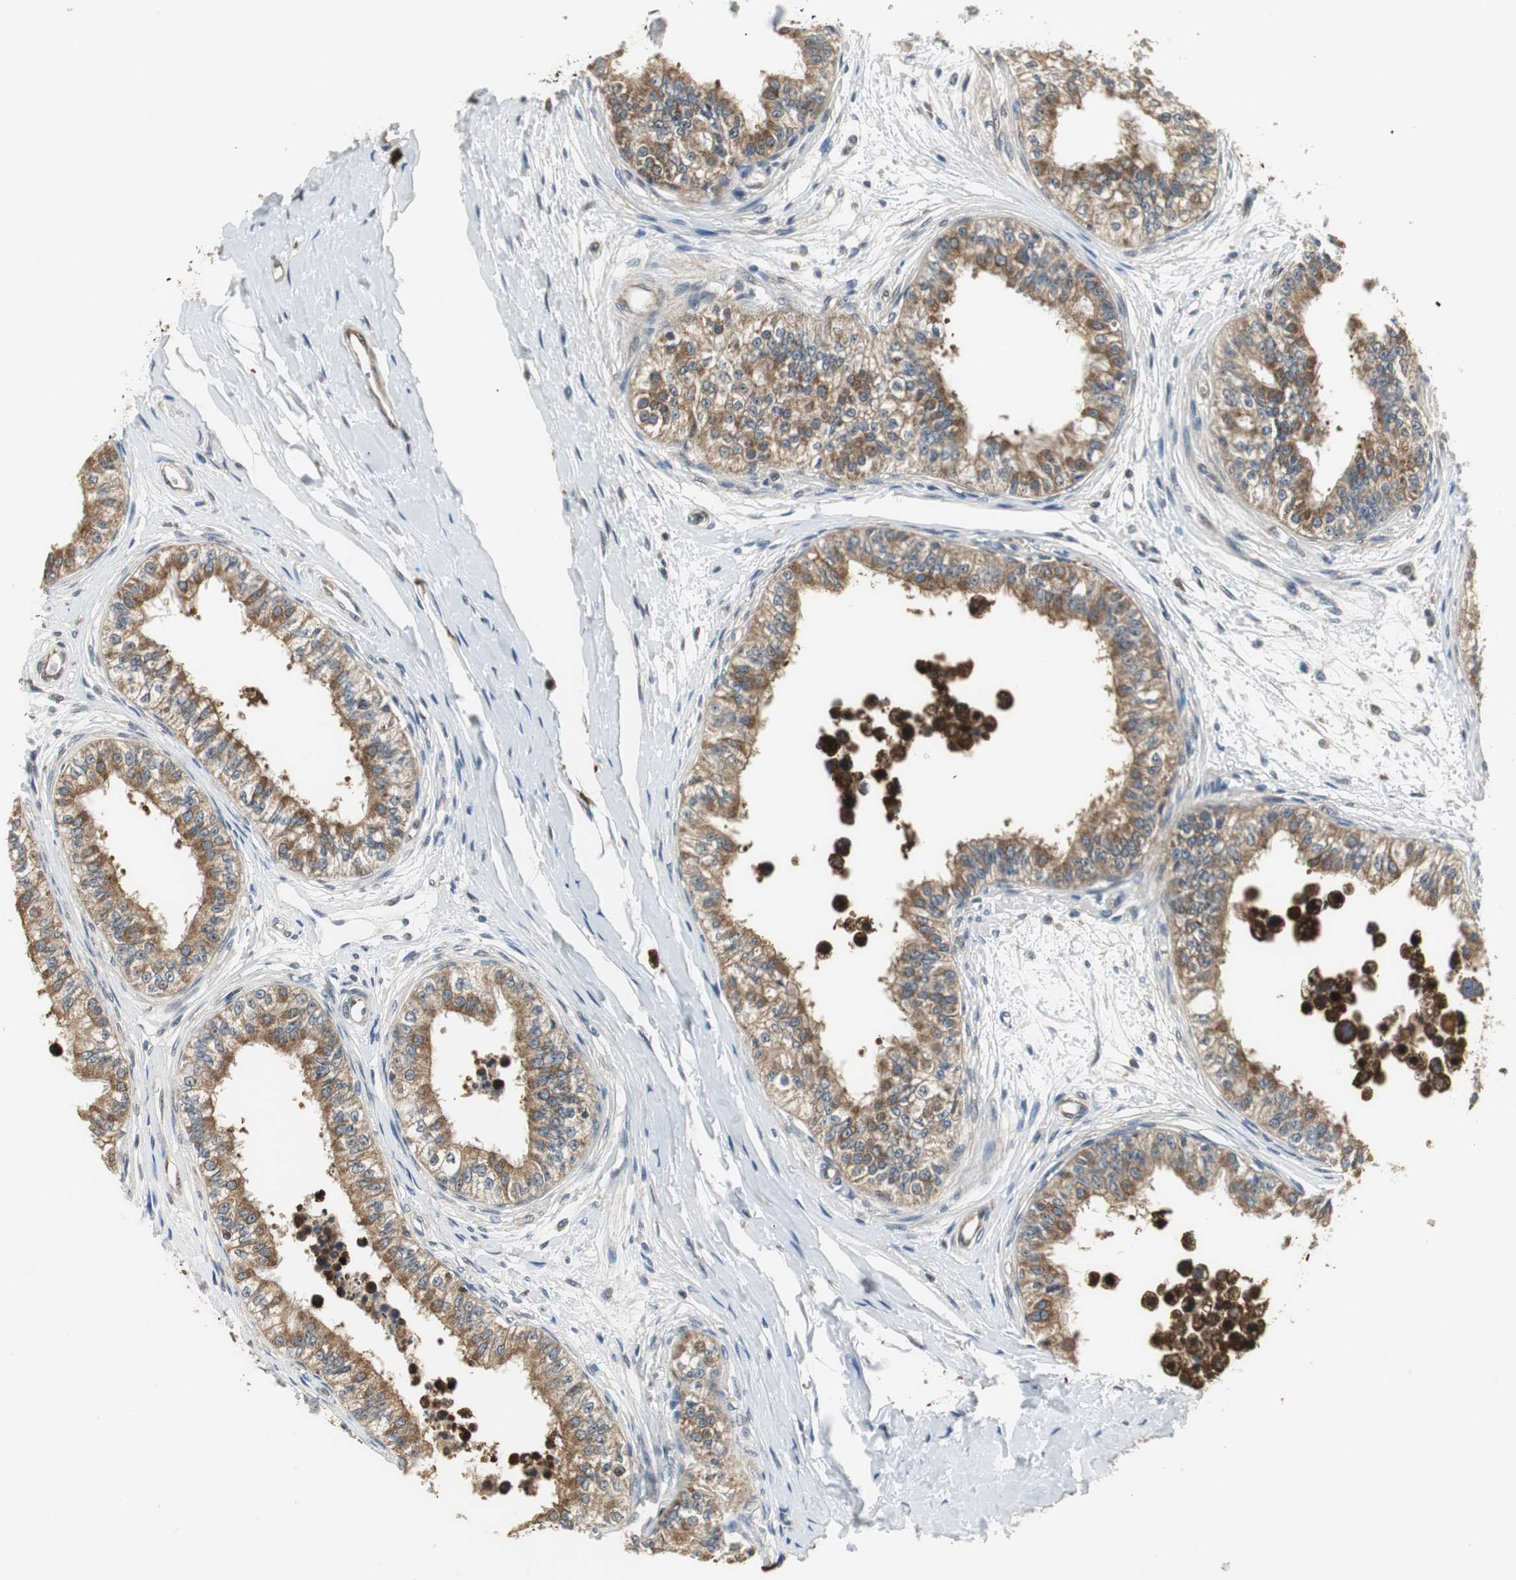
{"staining": {"intensity": "moderate", "quantity": ">75%", "location": "cytoplasmic/membranous"}, "tissue": "epididymis", "cell_type": "Glandular cells", "image_type": "normal", "snomed": [{"axis": "morphology", "description": "Normal tissue, NOS"}, {"axis": "morphology", "description": "Adenocarcinoma, metastatic, NOS"}, {"axis": "topography", "description": "Testis"}, {"axis": "topography", "description": "Epididymis"}], "caption": "Immunohistochemistry (IHC) micrograph of benign epididymis: human epididymis stained using immunohistochemistry (IHC) displays medium levels of moderate protein expression localized specifically in the cytoplasmic/membranous of glandular cells, appearing as a cytoplasmic/membranous brown color.", "gene": "CCT5", "patient": {"sex": "male", "age": 26}}